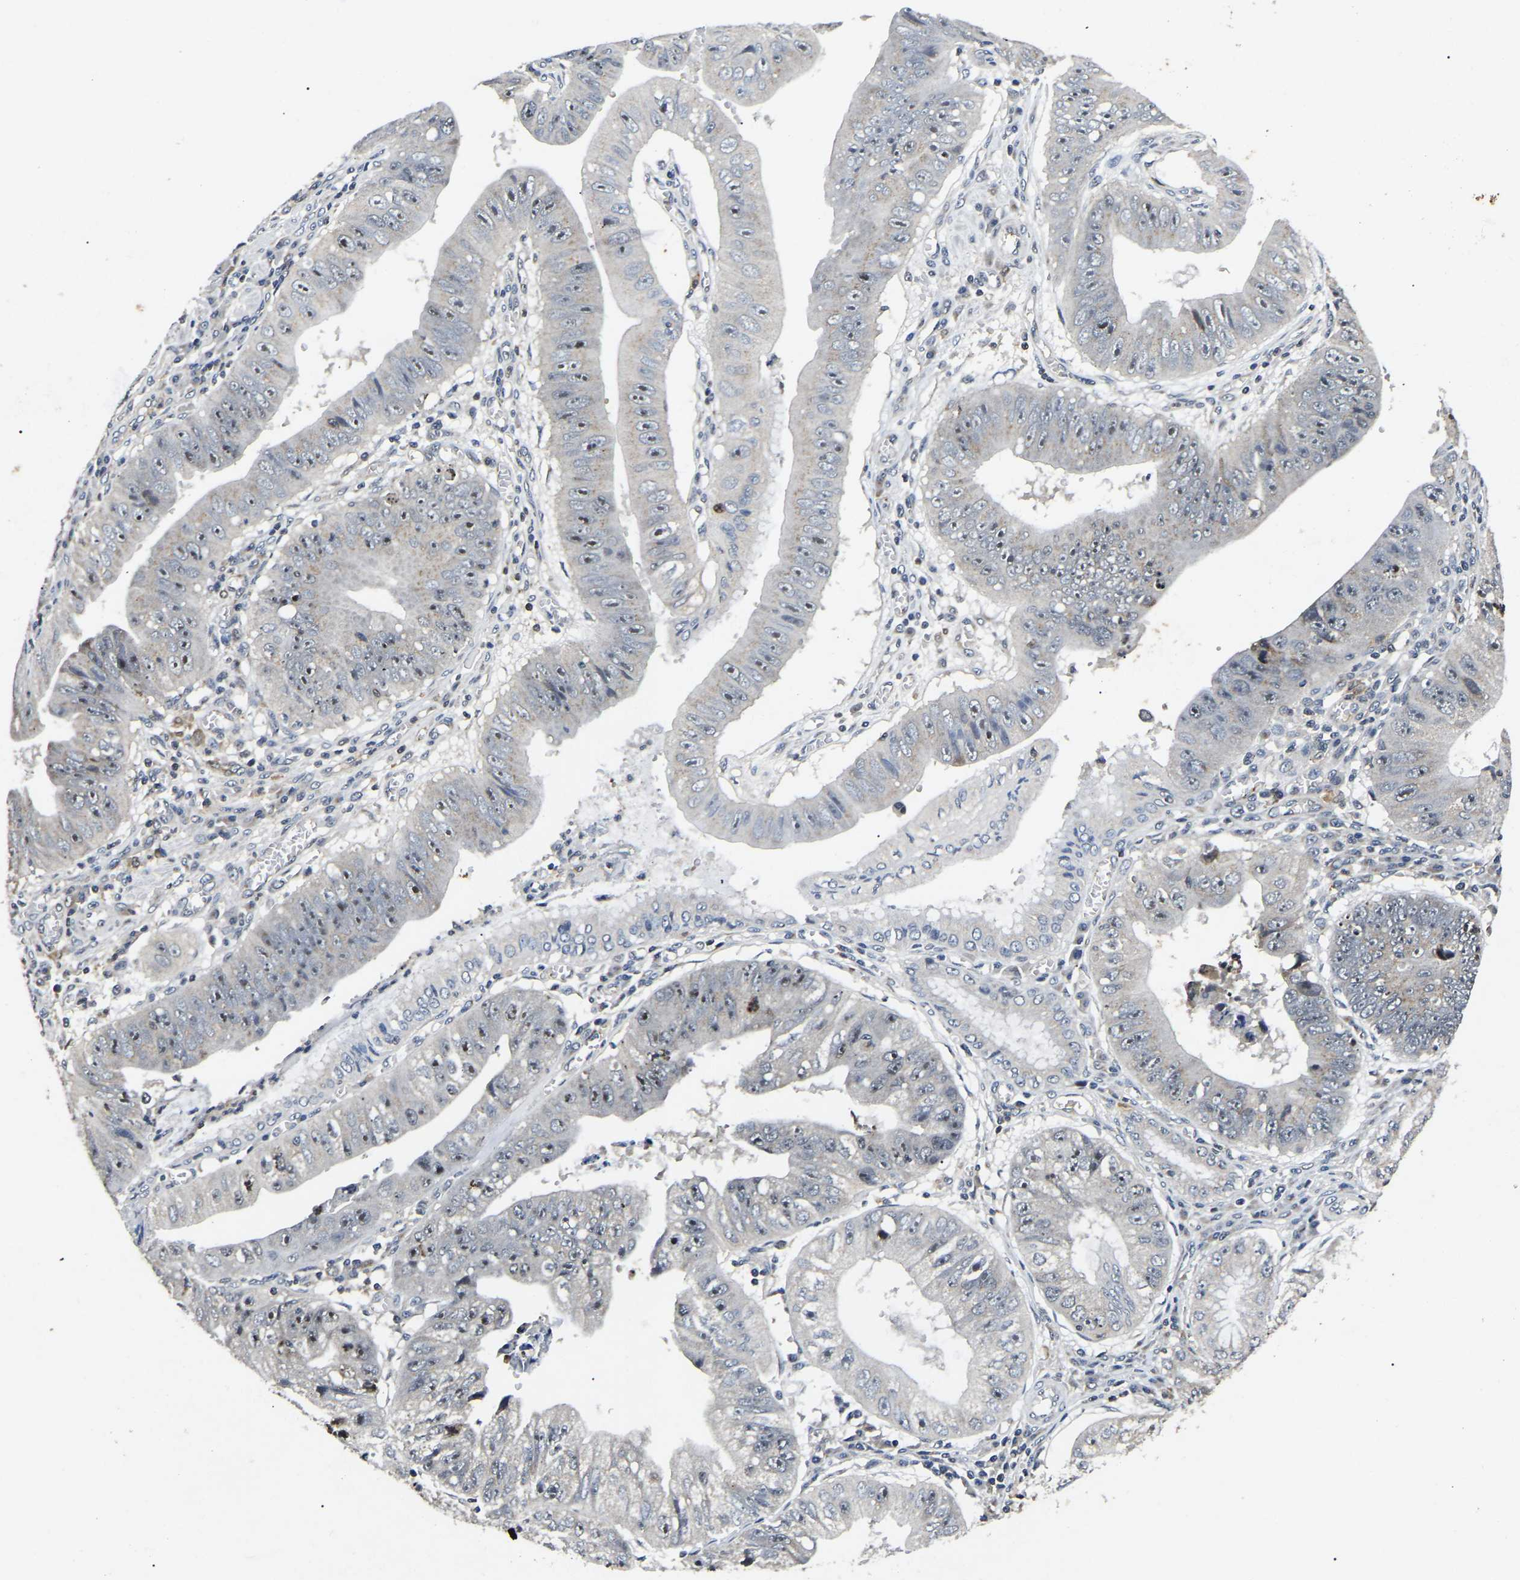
{"staining": {"intensity": "strong", "quantity": "25%-75%", "location": "nuclear"}, "tissue": "stomach cancer", "cell_type": "Tumor cells", "image_type": "cancer", "snomed": [{"axis": "morphology", "description": "Adenocarcinoma, NOS"}, {"axis": "topography", "description": "Stomach"}], "caption": "Immunohistochemical staining of human stomach adenocarcinoma demonstrates high levels of strong nuclear protein expression in approximately 25%-75% of tumor cells.", "gene": "RBM28", "patient": {"sex": "male", "age": 59}}